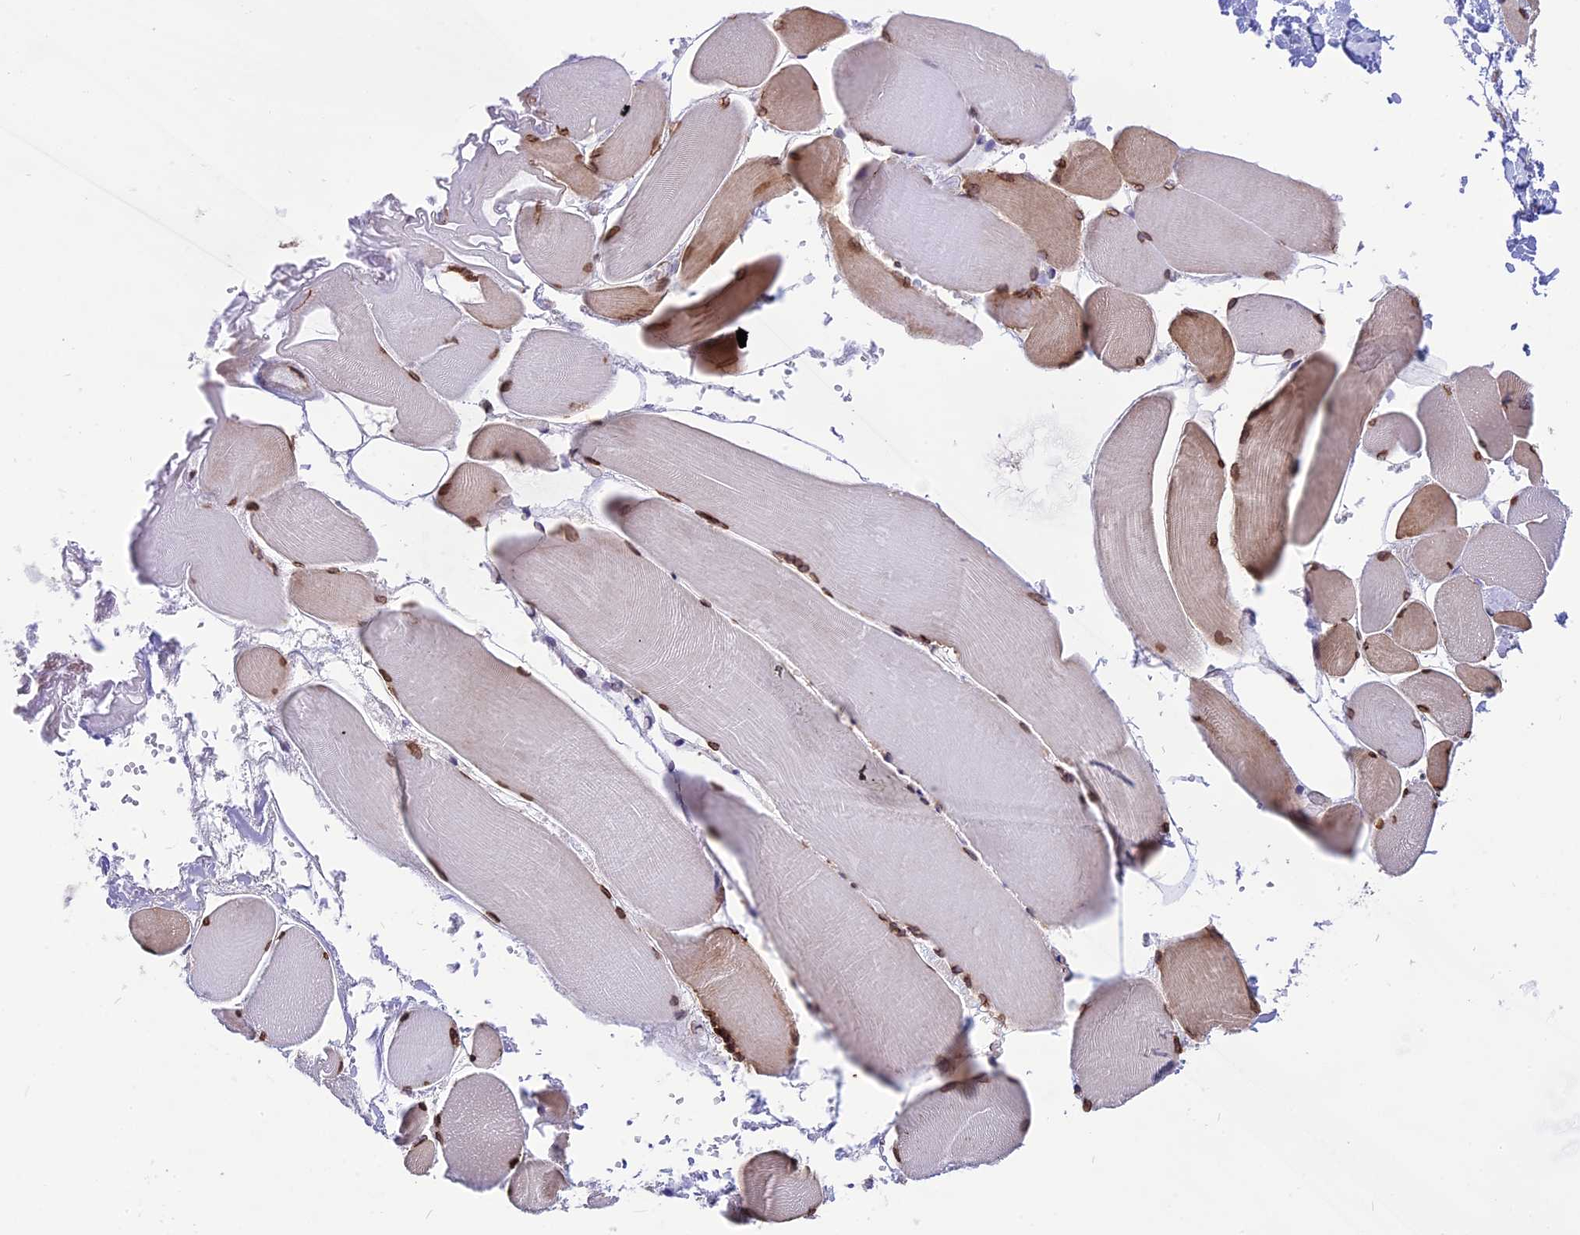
{"staining": {"intensity": "moderate", "quantity": ">75%", "location": "cytoplasmic/membranous,nuclear"}, "tissue": "skeletal muscle", "cell_type": "Myocytes", "image_type": "normal", "snomed": [{"axis": "morphology", "description": "Normal tissue, NOS"}, {"axis": "morphology", "description": "Basal cell carcinoma"}, {"axis": "topography", "description": "Skeletal muscle"}], "caption": "Myocytes exhibit medium levels of moderate cytoplasmic/membranous,nuclear staining in approximately >75% of cells in unremarkable skeletal muscle. (DAB (3,3'-diaminobenzidine) IHC, brown staining for protein, blue staining for nuclei).", "gene": "DOC2B", "patient": {"sex": "female", "age": 64}}